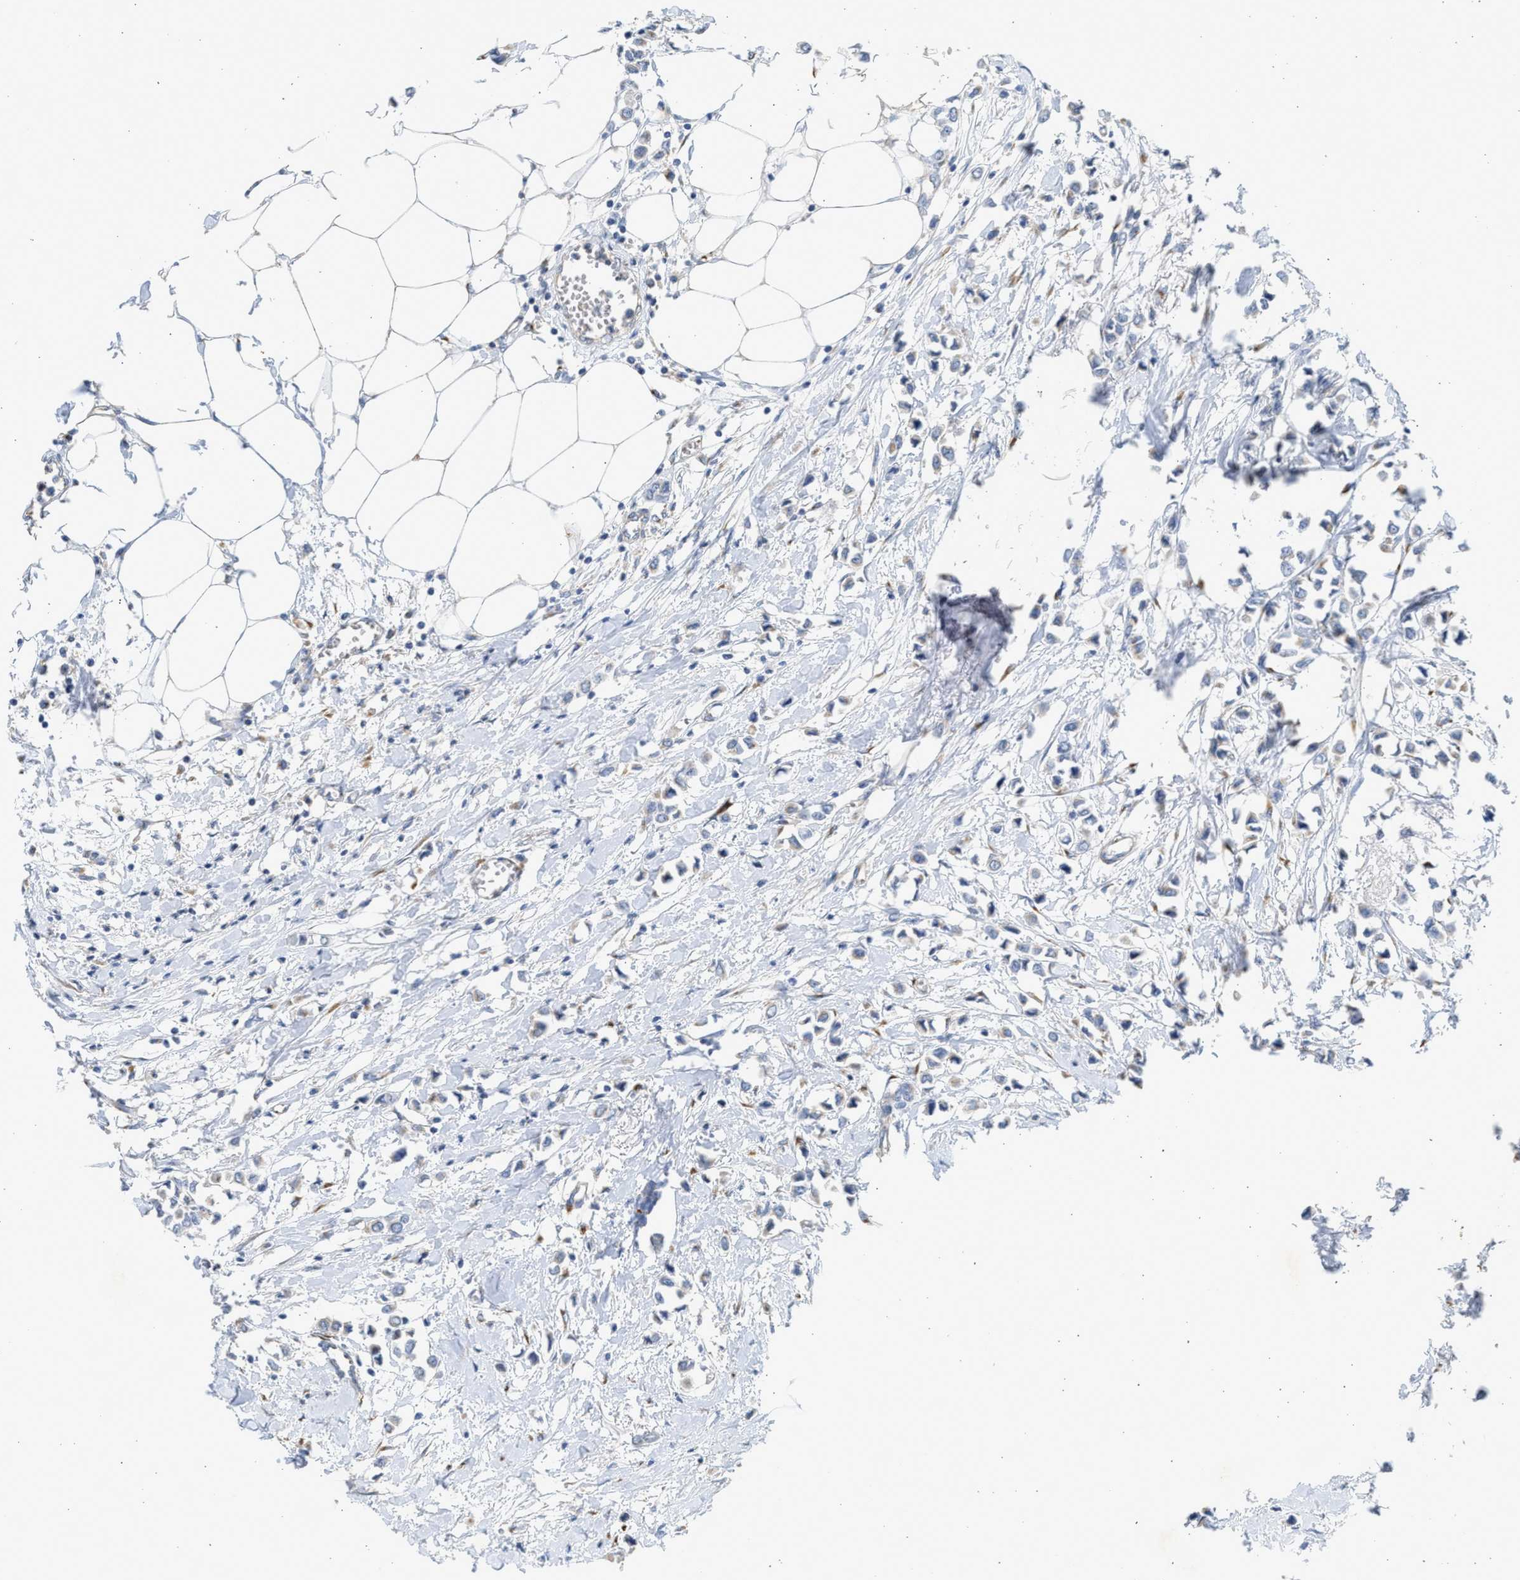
{"staining": {"intensity": "negative", "quantity": "none", "location": "none"}, "tissue": "breast cancer", "cell_type": "Tumor cells", "image_type": "cancer", "snomed": [{"axis": "morphology", "description": "Lobular carcinoma"}, {"axis": "topography", "description": "Breast"}], "caption": "Tumor cells are negative for protein expression in human breast lobular carcinoma.", "gene": "IPO8", "patient": {"sex": "female", "age": 51}}